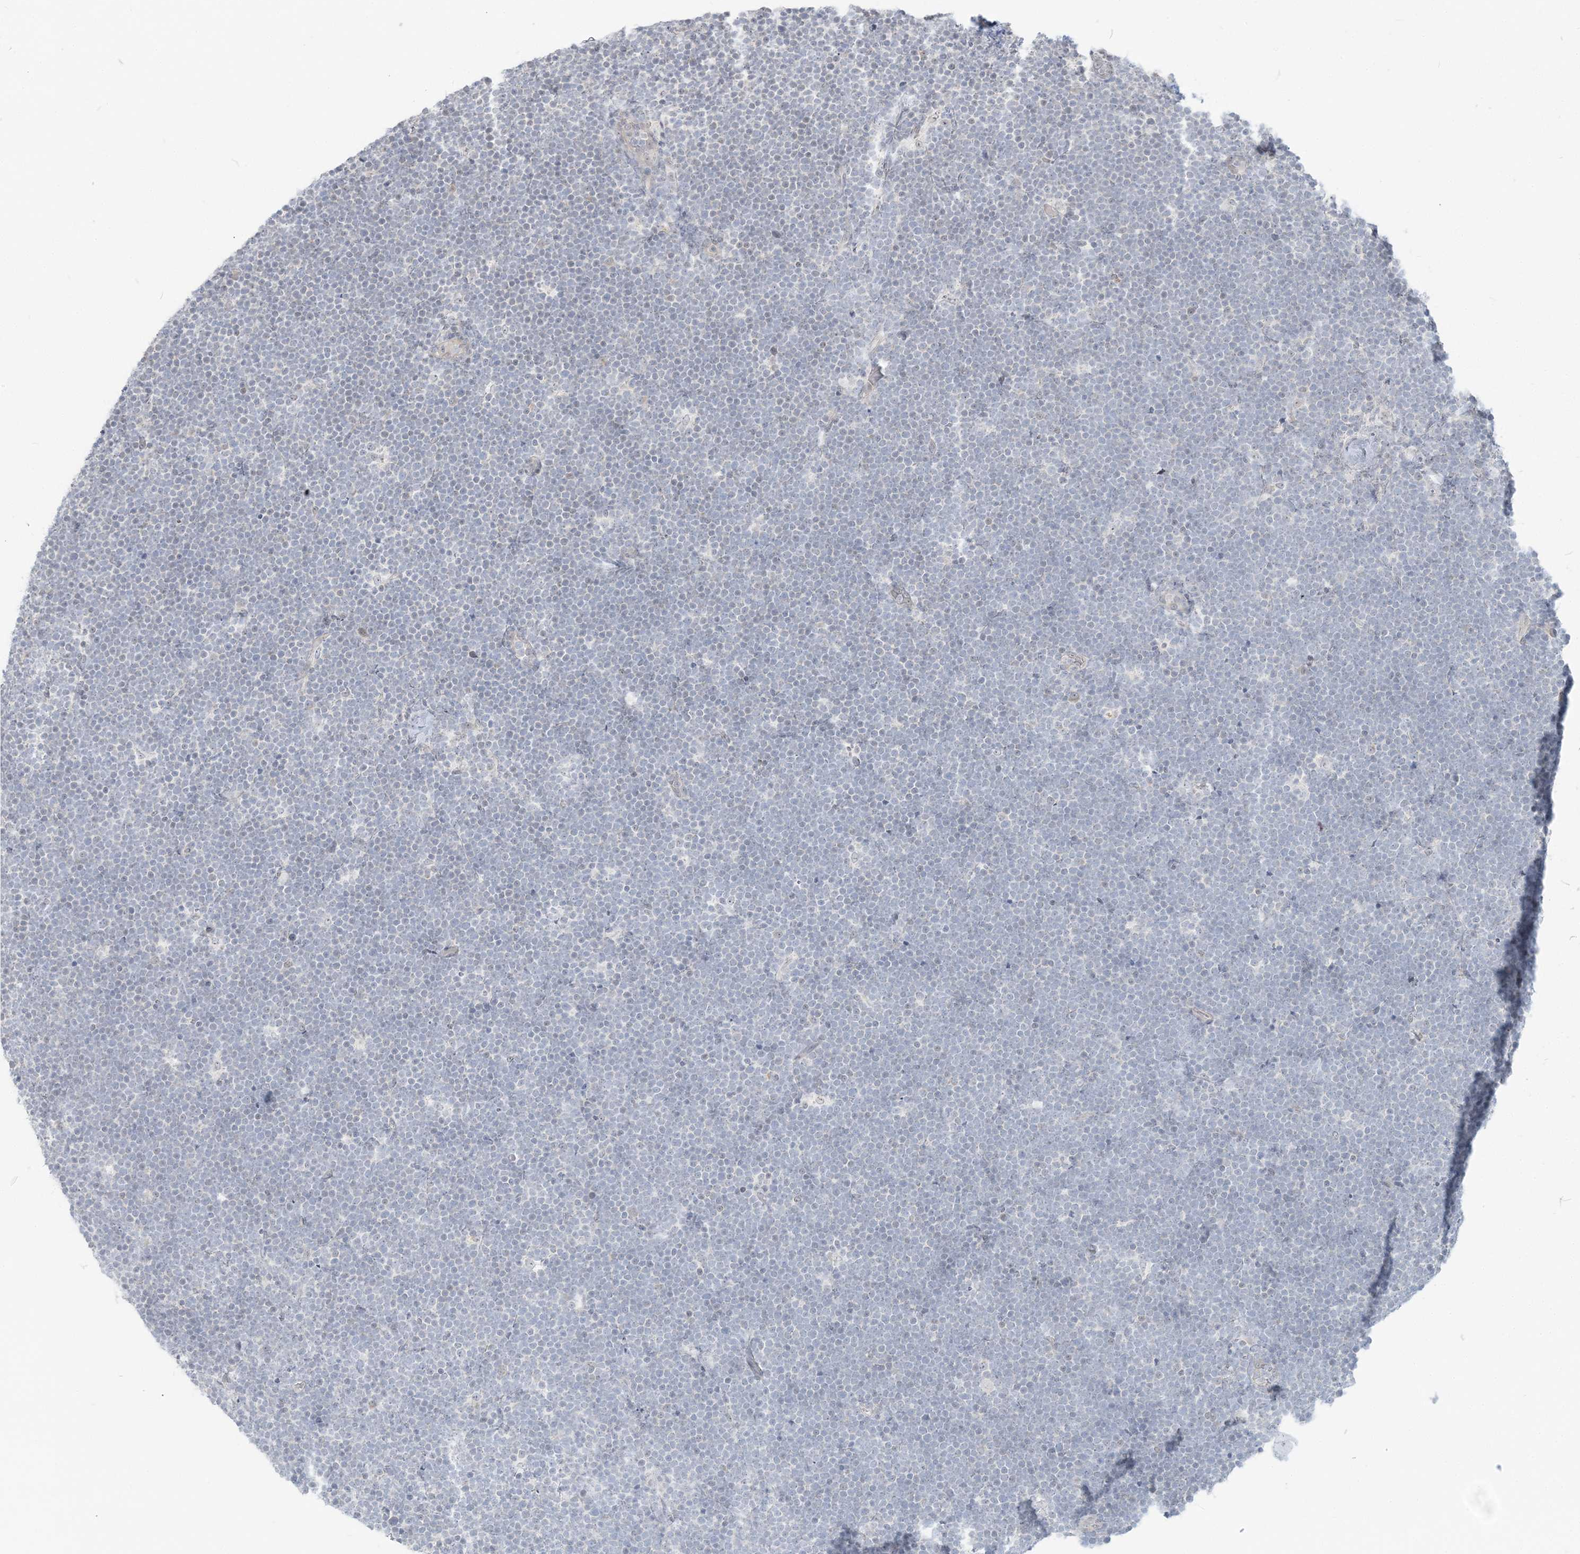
{"staining": {"intensity": "negative", "quantity": "none", "location": "none"}, "tissue": "lymphoma", "cell_type": "Tumor cells", "image_type": "cancer", "snomed": [{"axis": "morphology", "description": "Malignant lymphoma, non-Hodgkin's type, High grade"}, {"axis": "topography", "description": "Lymph node"}], "caption": "An immunohistochemistry (IHC) micrograph of malignant lymphoma, non-Hodgkin's type (high-grade) is shown. There is no staining in tumor cells of malignant lymphoma, non-Hodgkin's type (high-grade).", "gene": "SDAD1", "patient": {"sex": "male", "age": 13}}